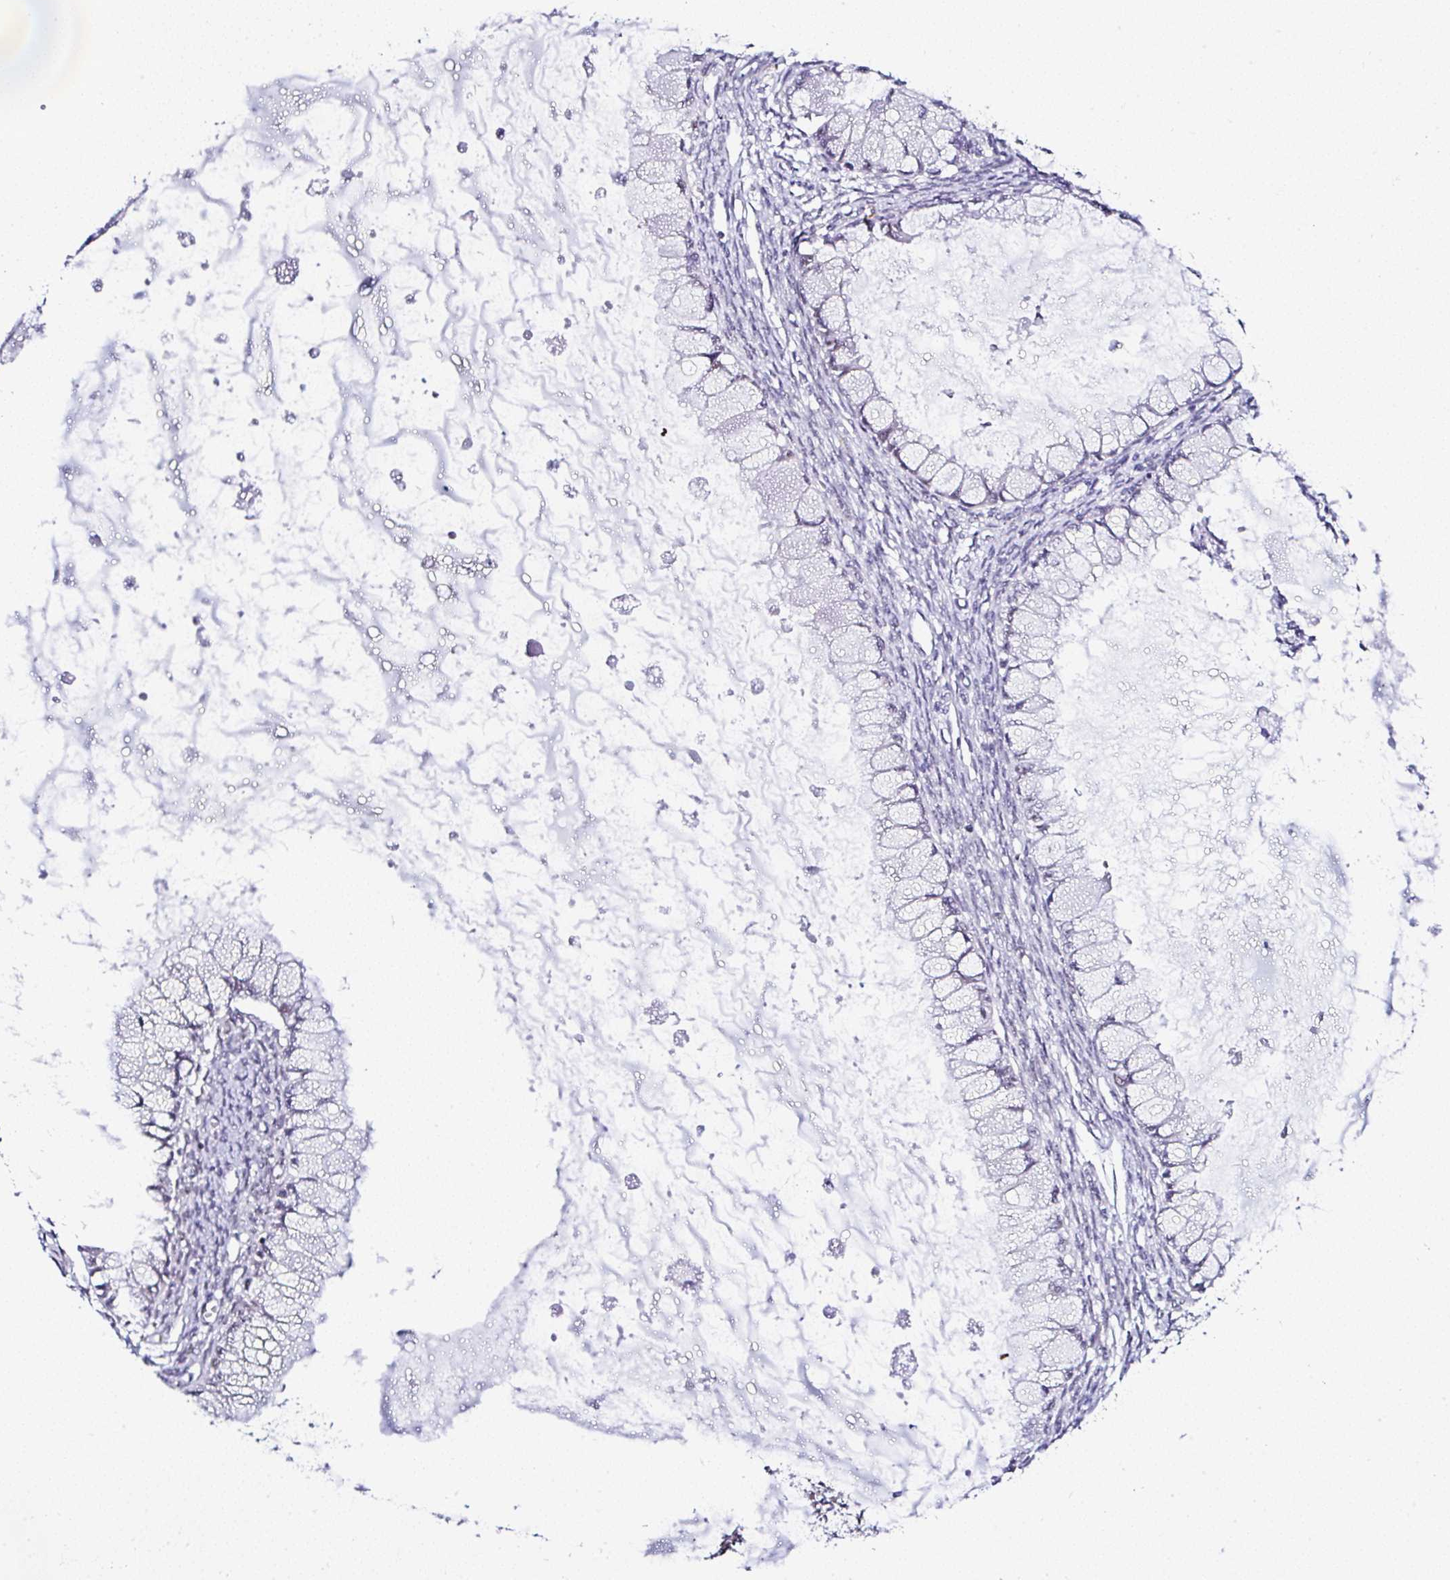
{"staining": {"intensity": "negative", "quantity": "none", "location": "none"}, "tissue": "ovarian cancer", "cell_type": "Tumor cells", "image_type": "cancer", "snomed": [{"axis": "morphology", "description": "Cystadenocarcinoma, mucinous, NOS"}, {"axis": "topography", "description": "Ovary"}], "caption": "Immunohistochemistry (IHC) photomicrograph of human ovarian mucinous cystadenocarcinoma stained for a protein (brown), which reveals no staining in tumor cells.", "gene": "PTPN2", "patient": {"sex": "female", "age": 34}}